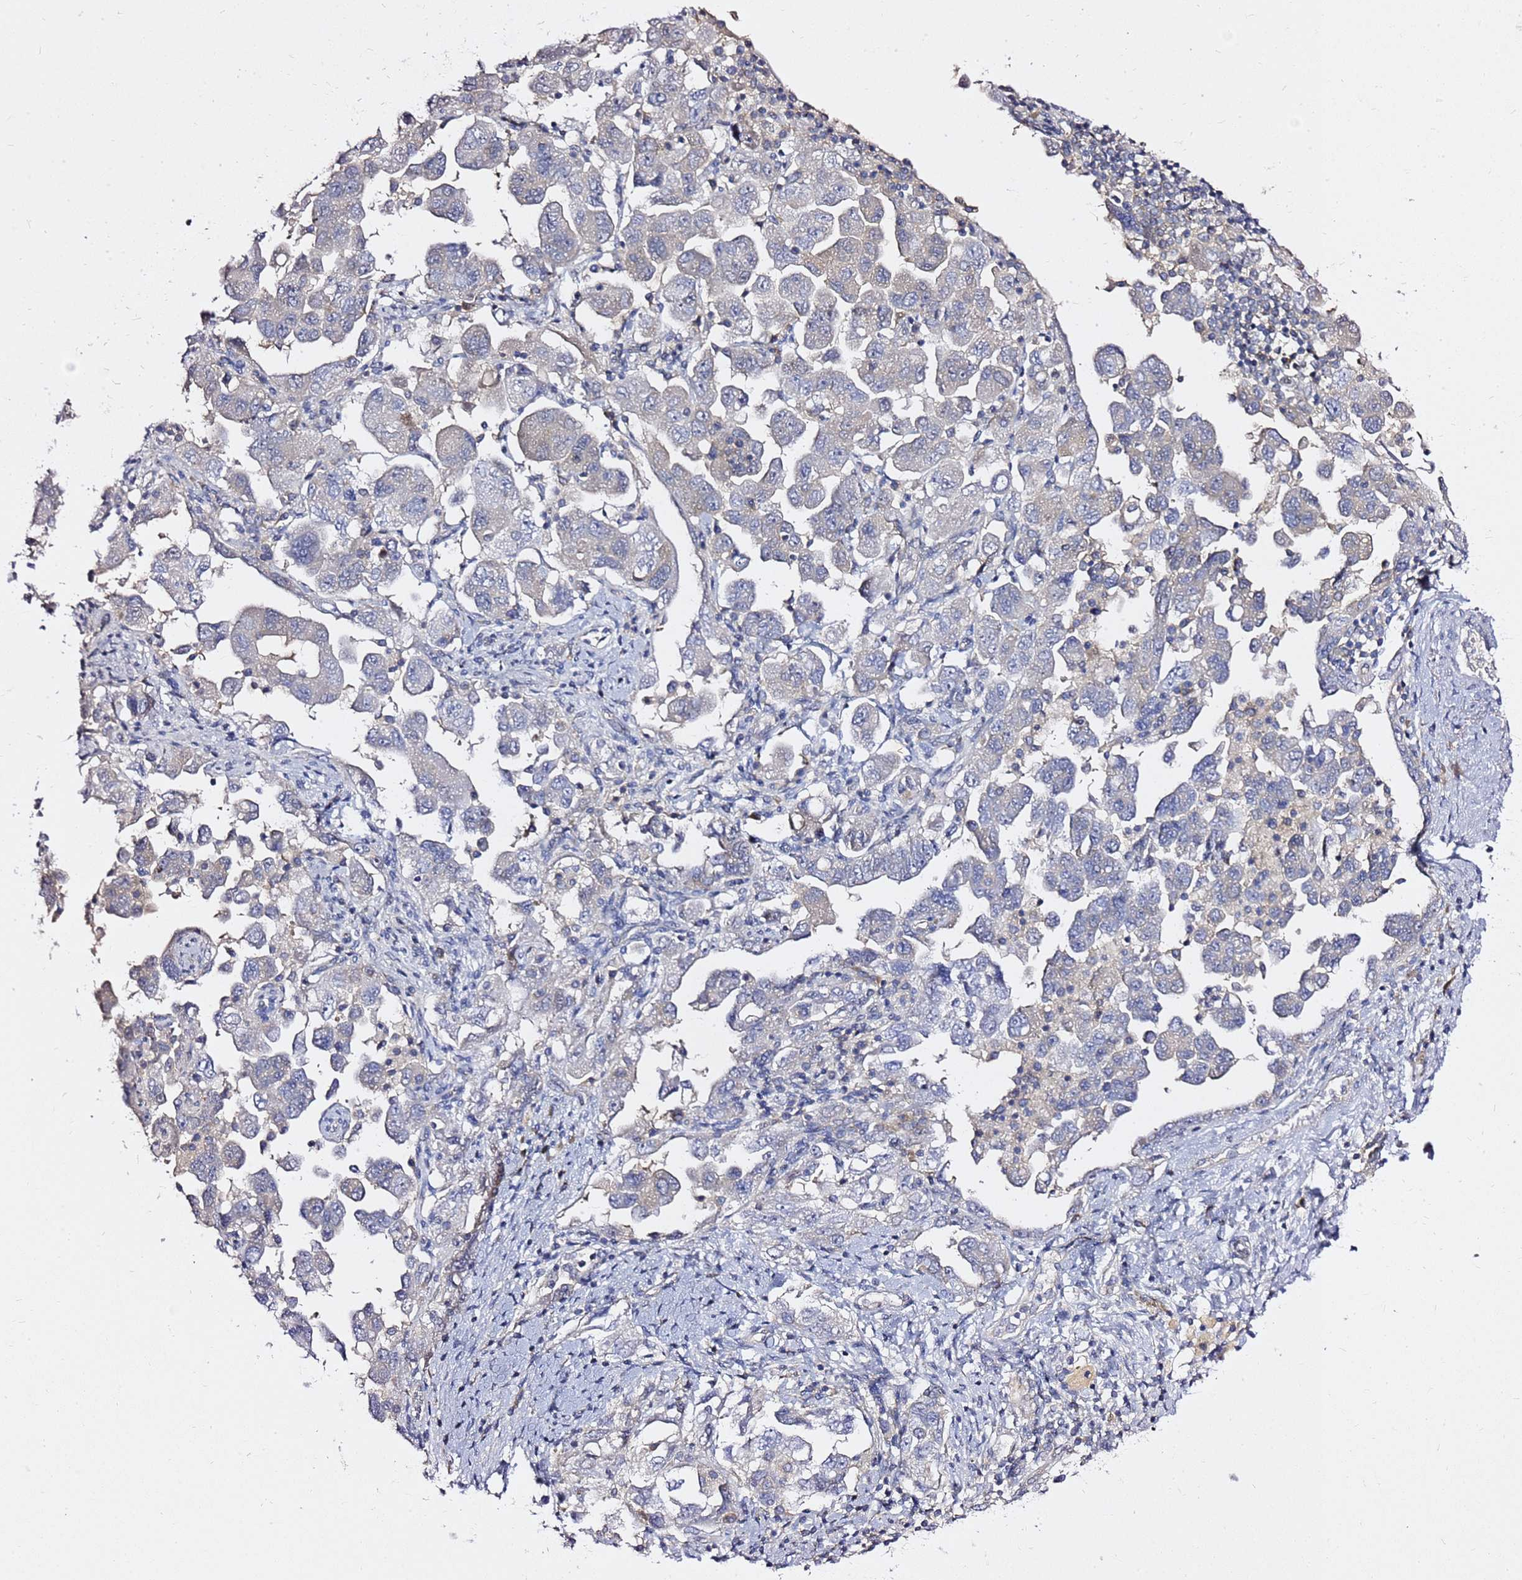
{"staining": {"intensity": "negative", "quantity": "none", "location": "none"}, "tissue": "ovarian cancer", "cell_type": "Tumor cells", "image_type": "cancer", "snomed": [{"axis": "morphology", "description": "Carcinoma, NOS"}, {"axis": "morphology", "description": "Cystadenocarcinoma, serous, NOS"}, {"axis": "topography", "description": "Ovary"}], "caption": "A photomicrograph of human ovarian cancer is negative for staining in tumor cells. Brightfield microscopy of immunohistochemistry stained with DAB (brown) and hematoxylin (blue), captured at high magnification.", "gene": "MON1B", "patient": {"sex": "female", "age": 69}}